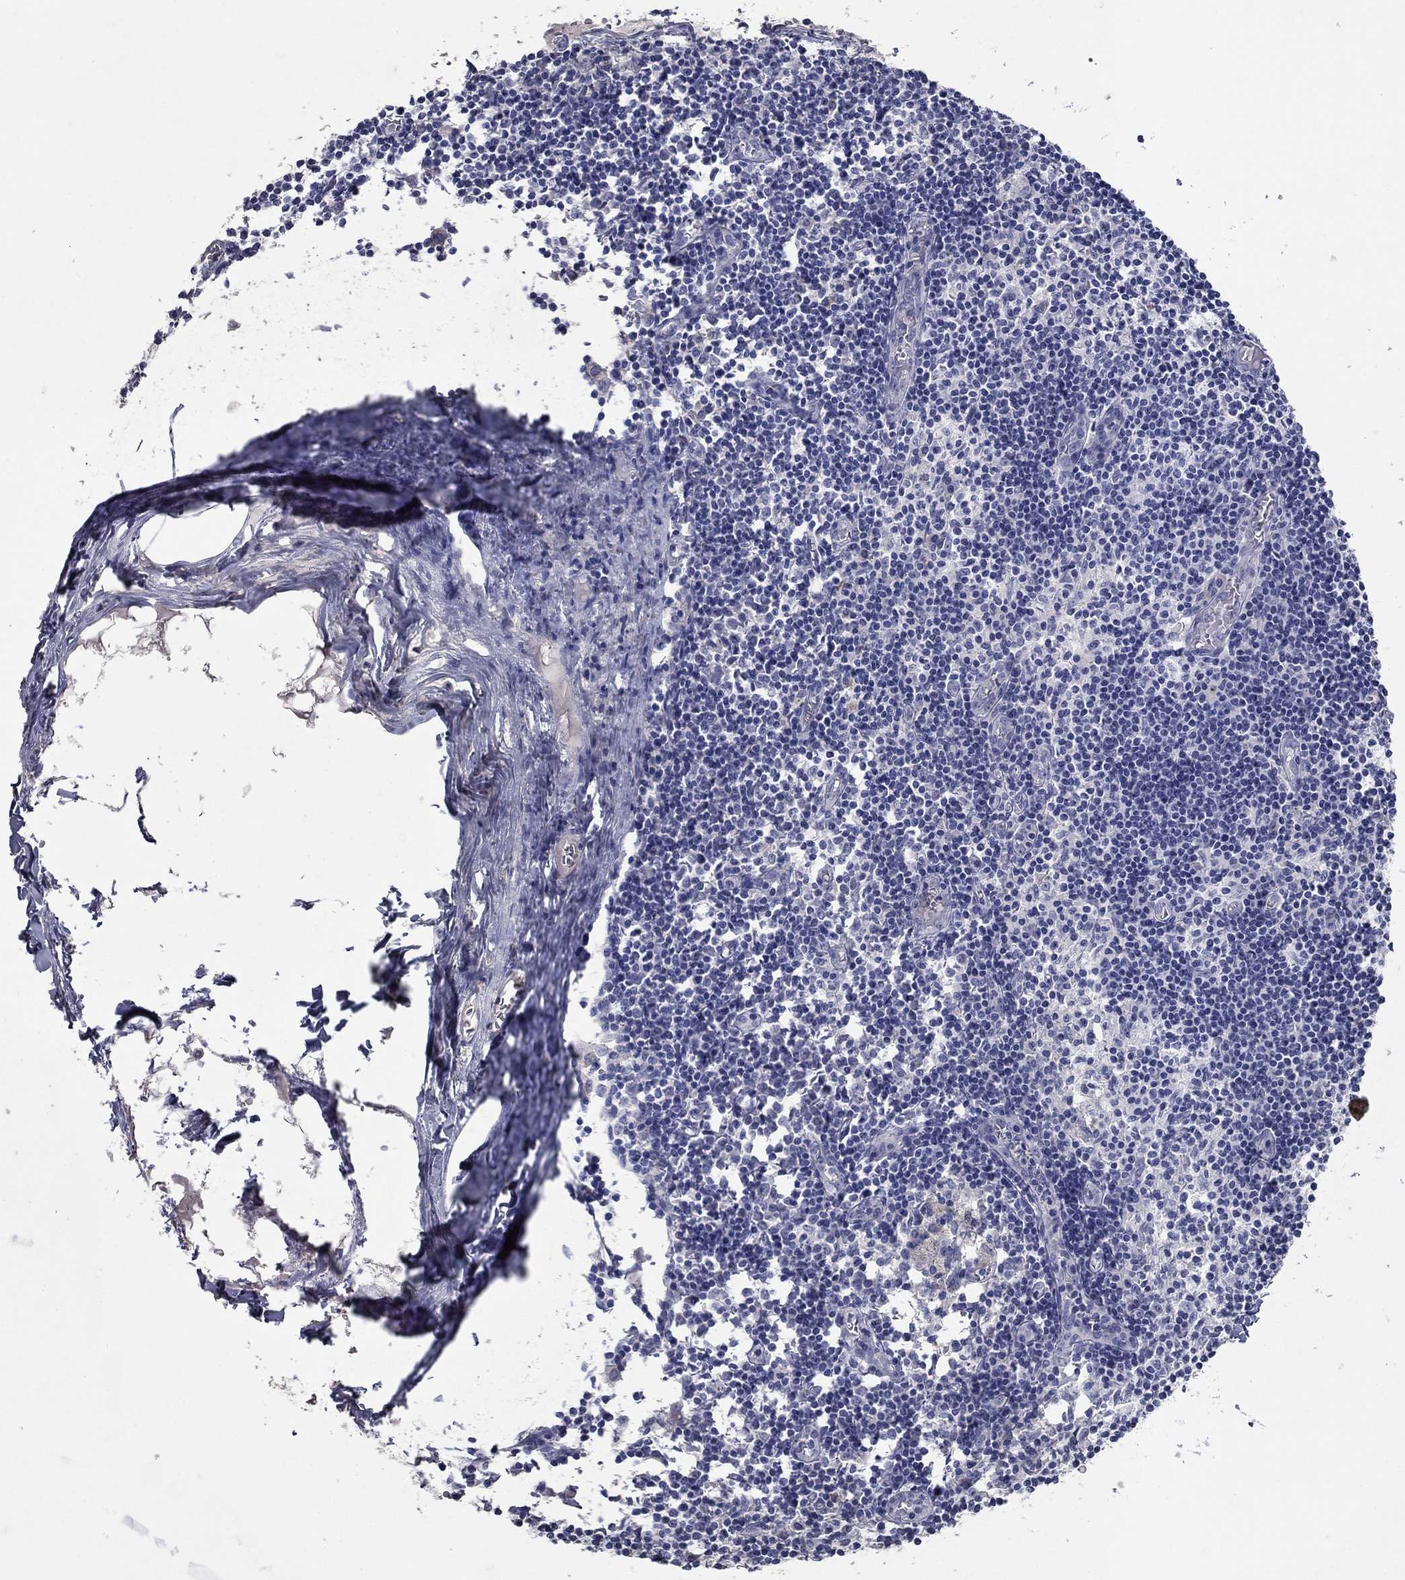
{"staining": {"intensity": "negative", "quantity": "none", "location": "none"}, "tissue": "lymph node", "cell_type": "Germinal center cells", "image_type": "normal", "snomed": [{"axis": "morphology", "description": "Normal tissue, NOS"}, {"axis": "topography", "description": "Lymph node"}], "caption": "Human lymph node stained for a protein using IHC demonstrates no expression in germinal center cells.", "gene": "SULT2B1", "patient": {"sex": "male", "age": 59}}